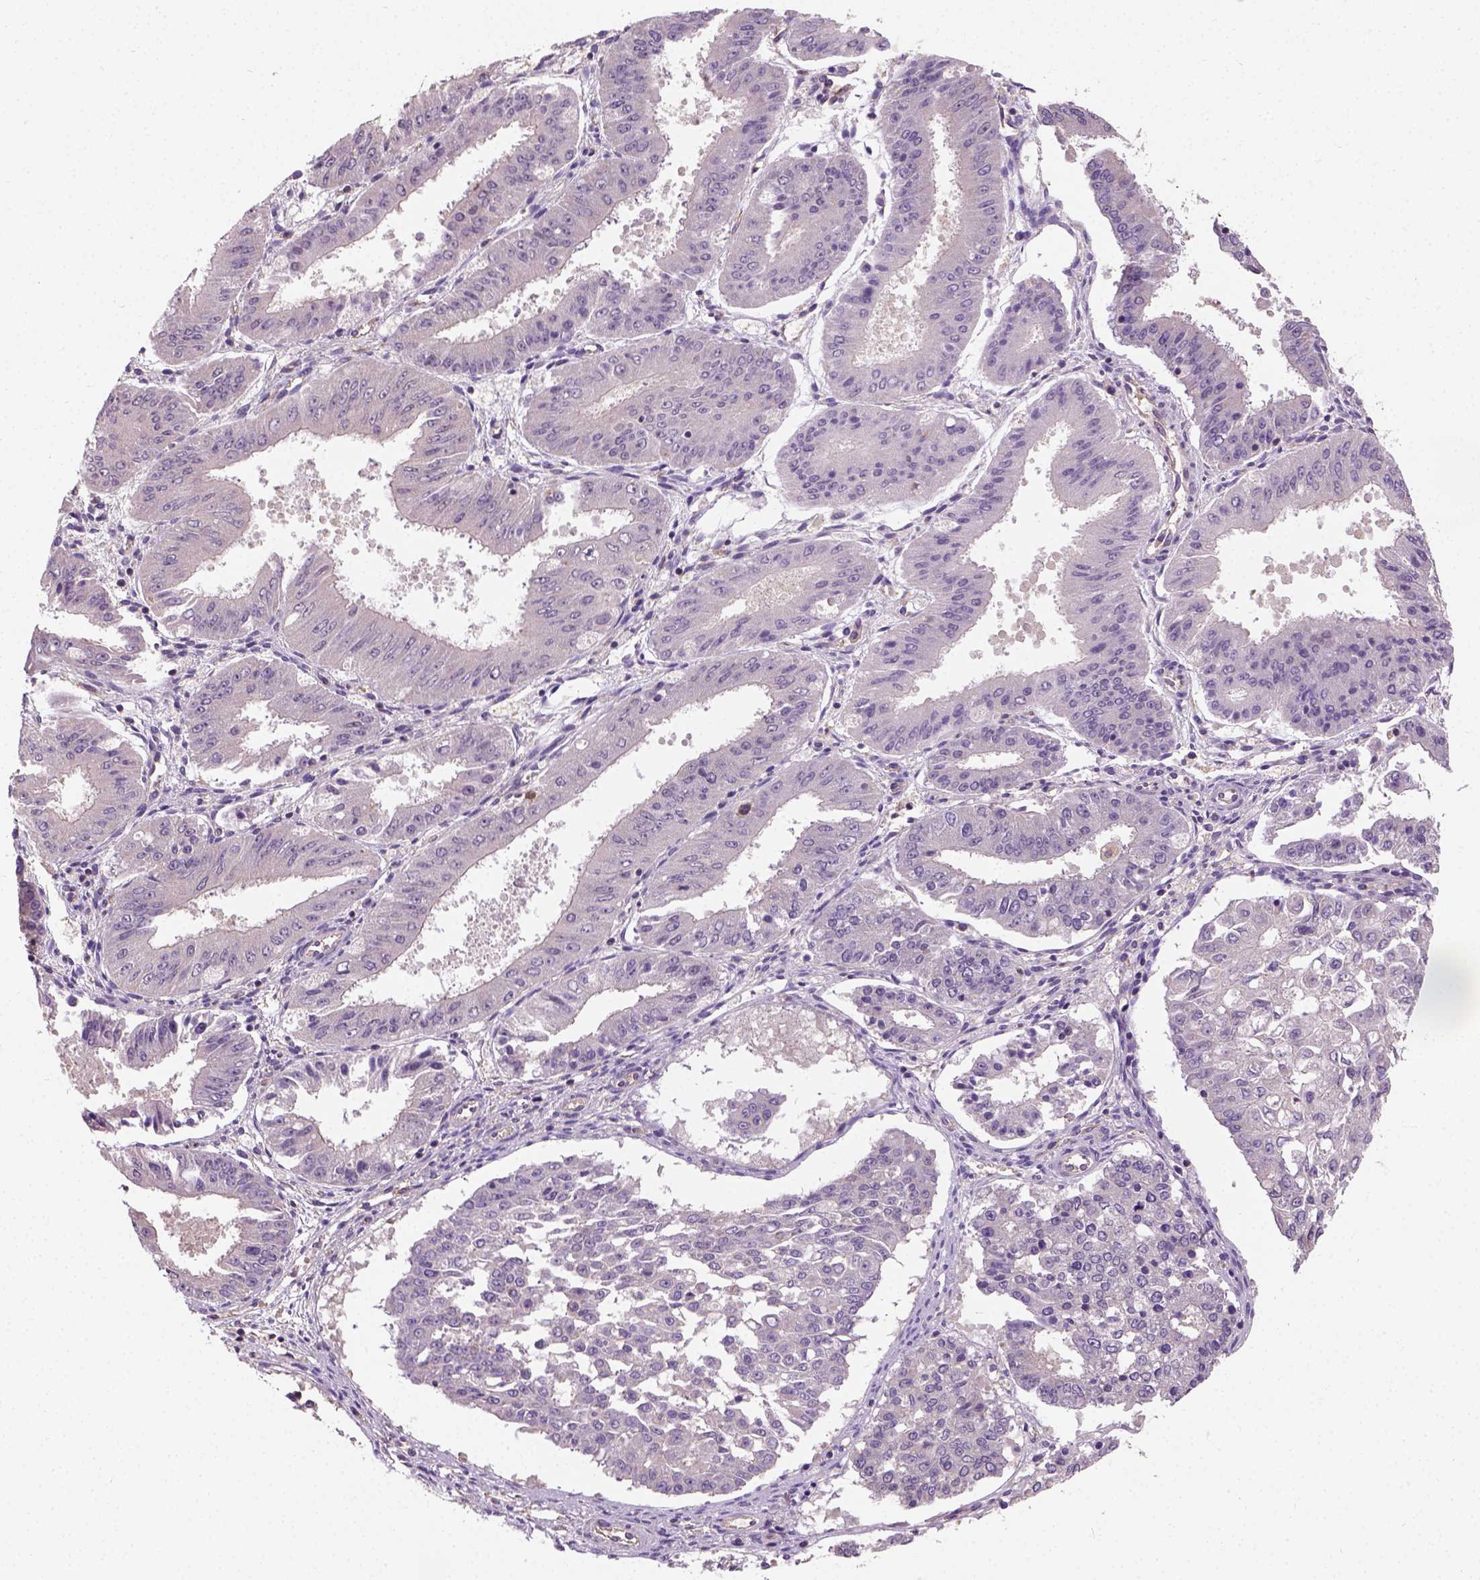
{"staining": {"intensity": "weak", "quantity": ">75%", "location": "cytoplasmic/membranous"}, "tissue": "ovarian cancer", "cell_type": "Tumor cells", "image_type": "cancer", "snomed": [{"axis": "morphology", "description": "Carcinoma, endometroid"}, {"axis": "topography", "description": "Ovary"}], "caption": "Weak cytoplasmic/membranous expression for a protein is seen in about >75% of tumor cells of endometroid carcinoma (ovarian) using immunohistochemistry.", "gene": "CRACR2A", "patient": {"sex": "female", "age": 42}}